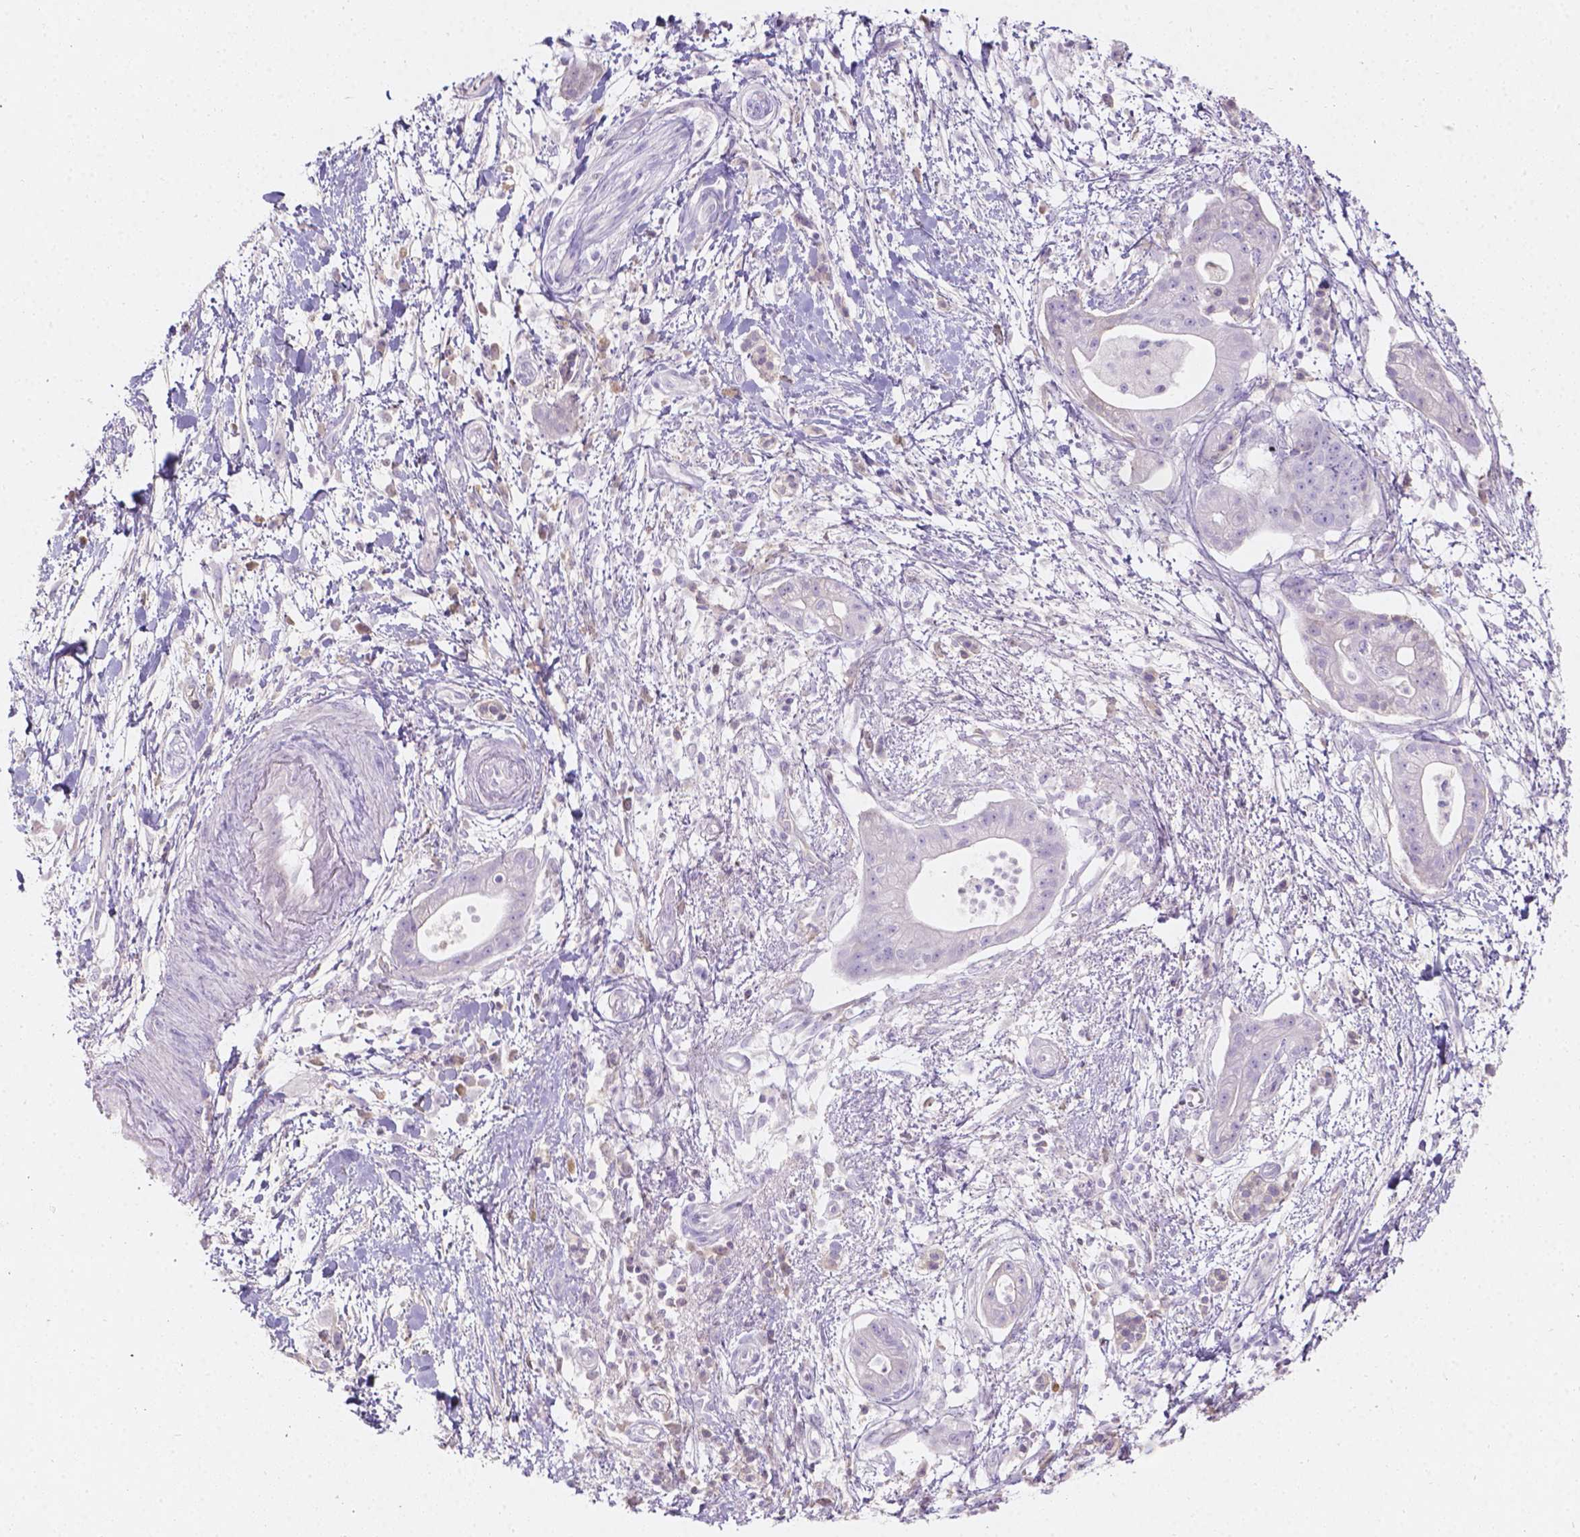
{"staining": {"intensity": "negative", "quantity": "none", "location": "none"}, "tissue": "pancreatic cancer", "cell_type": "Tumor cells", "image_type": "cancer", "snomed": [{"axis": "morphology", "description": "Normal tissue, NOS"}, {"axis": "morphology", "description": "Adenocarcinoma, NOS"}, {"axis": "topography", "description": "Lymph node"}, {"axis": "topography", "description": "Pancreas"}], "caption": "There is no significant expression in tumor cells of pancreatic adenocarcinoma.", "gene": "GAL3ST2", "patient": {"sex": "female", "age": 58}}